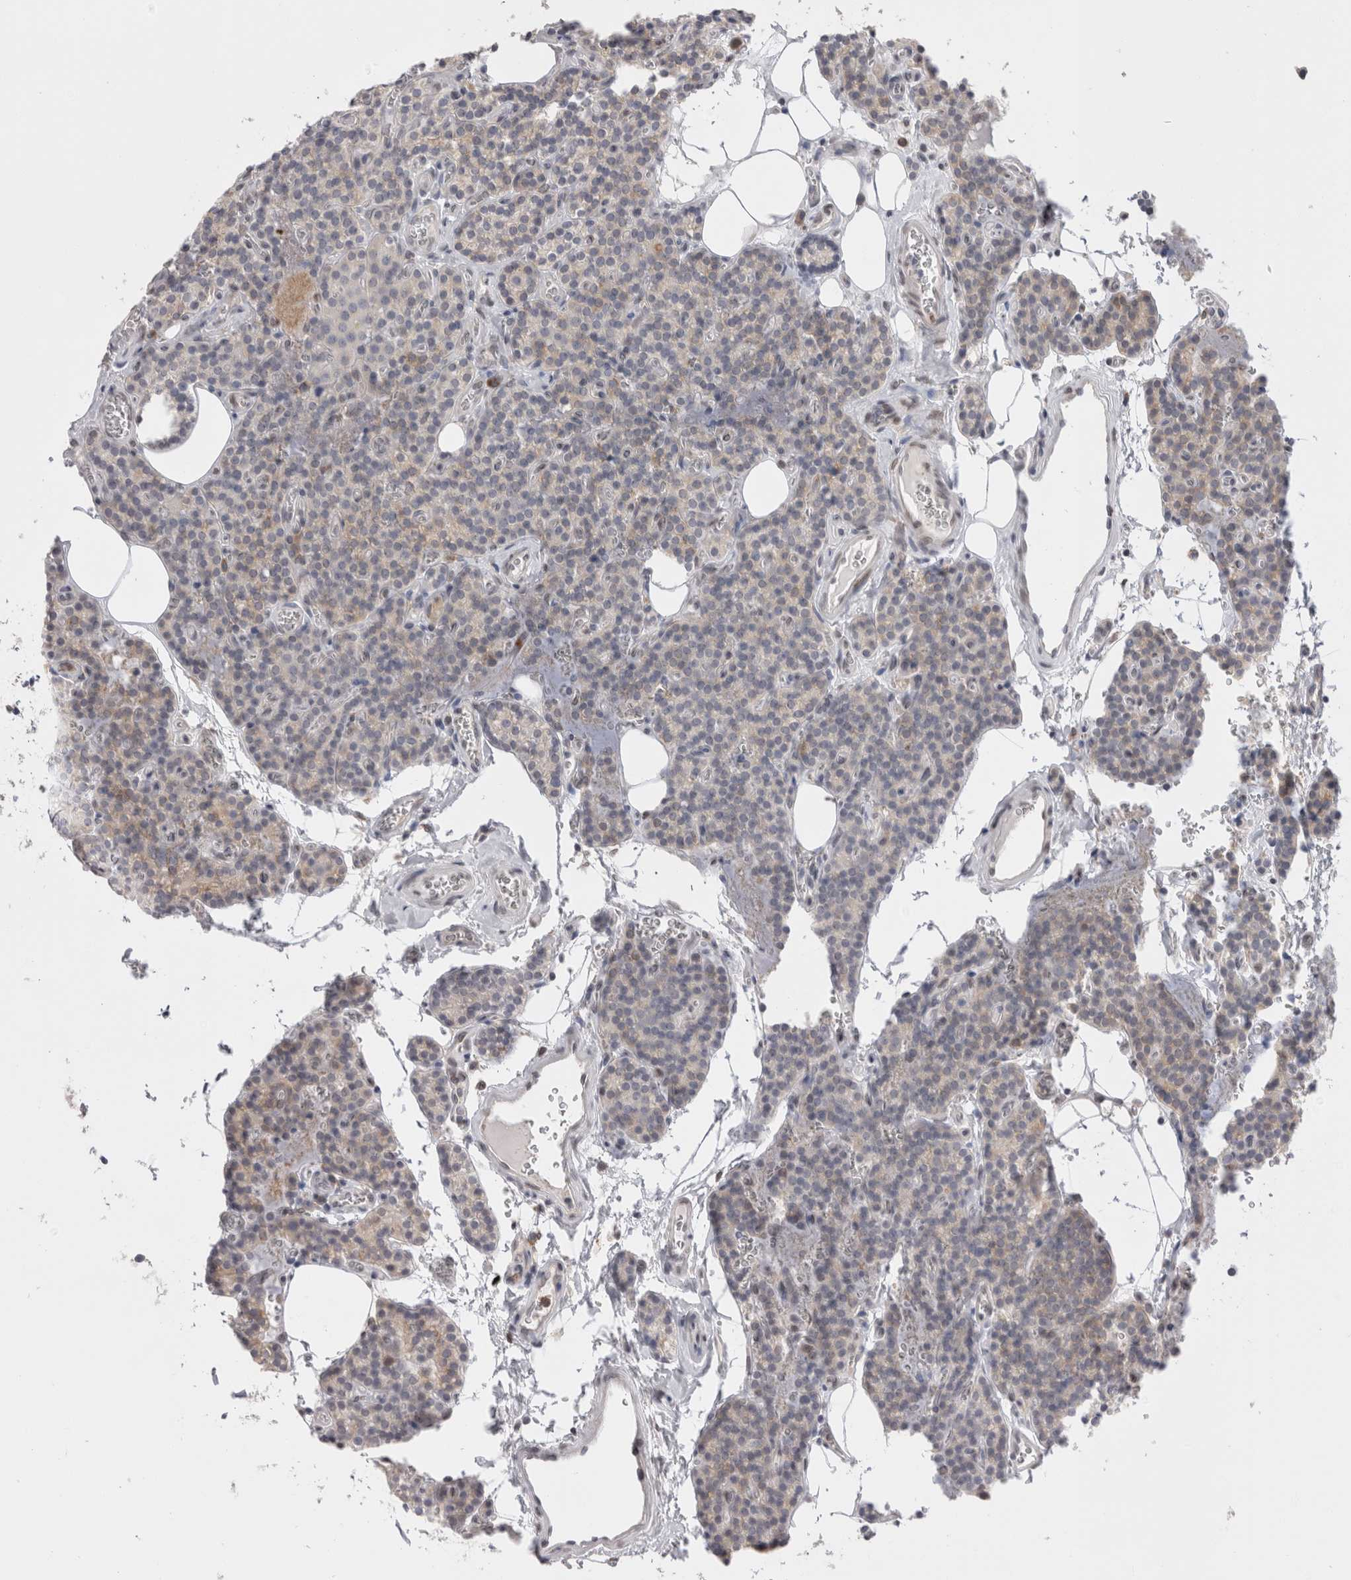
{"staining": {"intensity": "negative", "quantity": "none", "location": "none"}, "tissue": "parathyroid gland", "cell_type": "Glandular cells", "image_type": "normal", "snomed": [{"axis": "morphology", "description": "Normal tissue, NOS"}, {"axis": "topography", "description": "Parathyroid gland"}], "caption": "A photomicrograph of parathyroid gland stained for a protein reveals no brown staining in glandular cells.", "gene": "VCPIP1", "patient": {"sex": "female", "age": 64}}